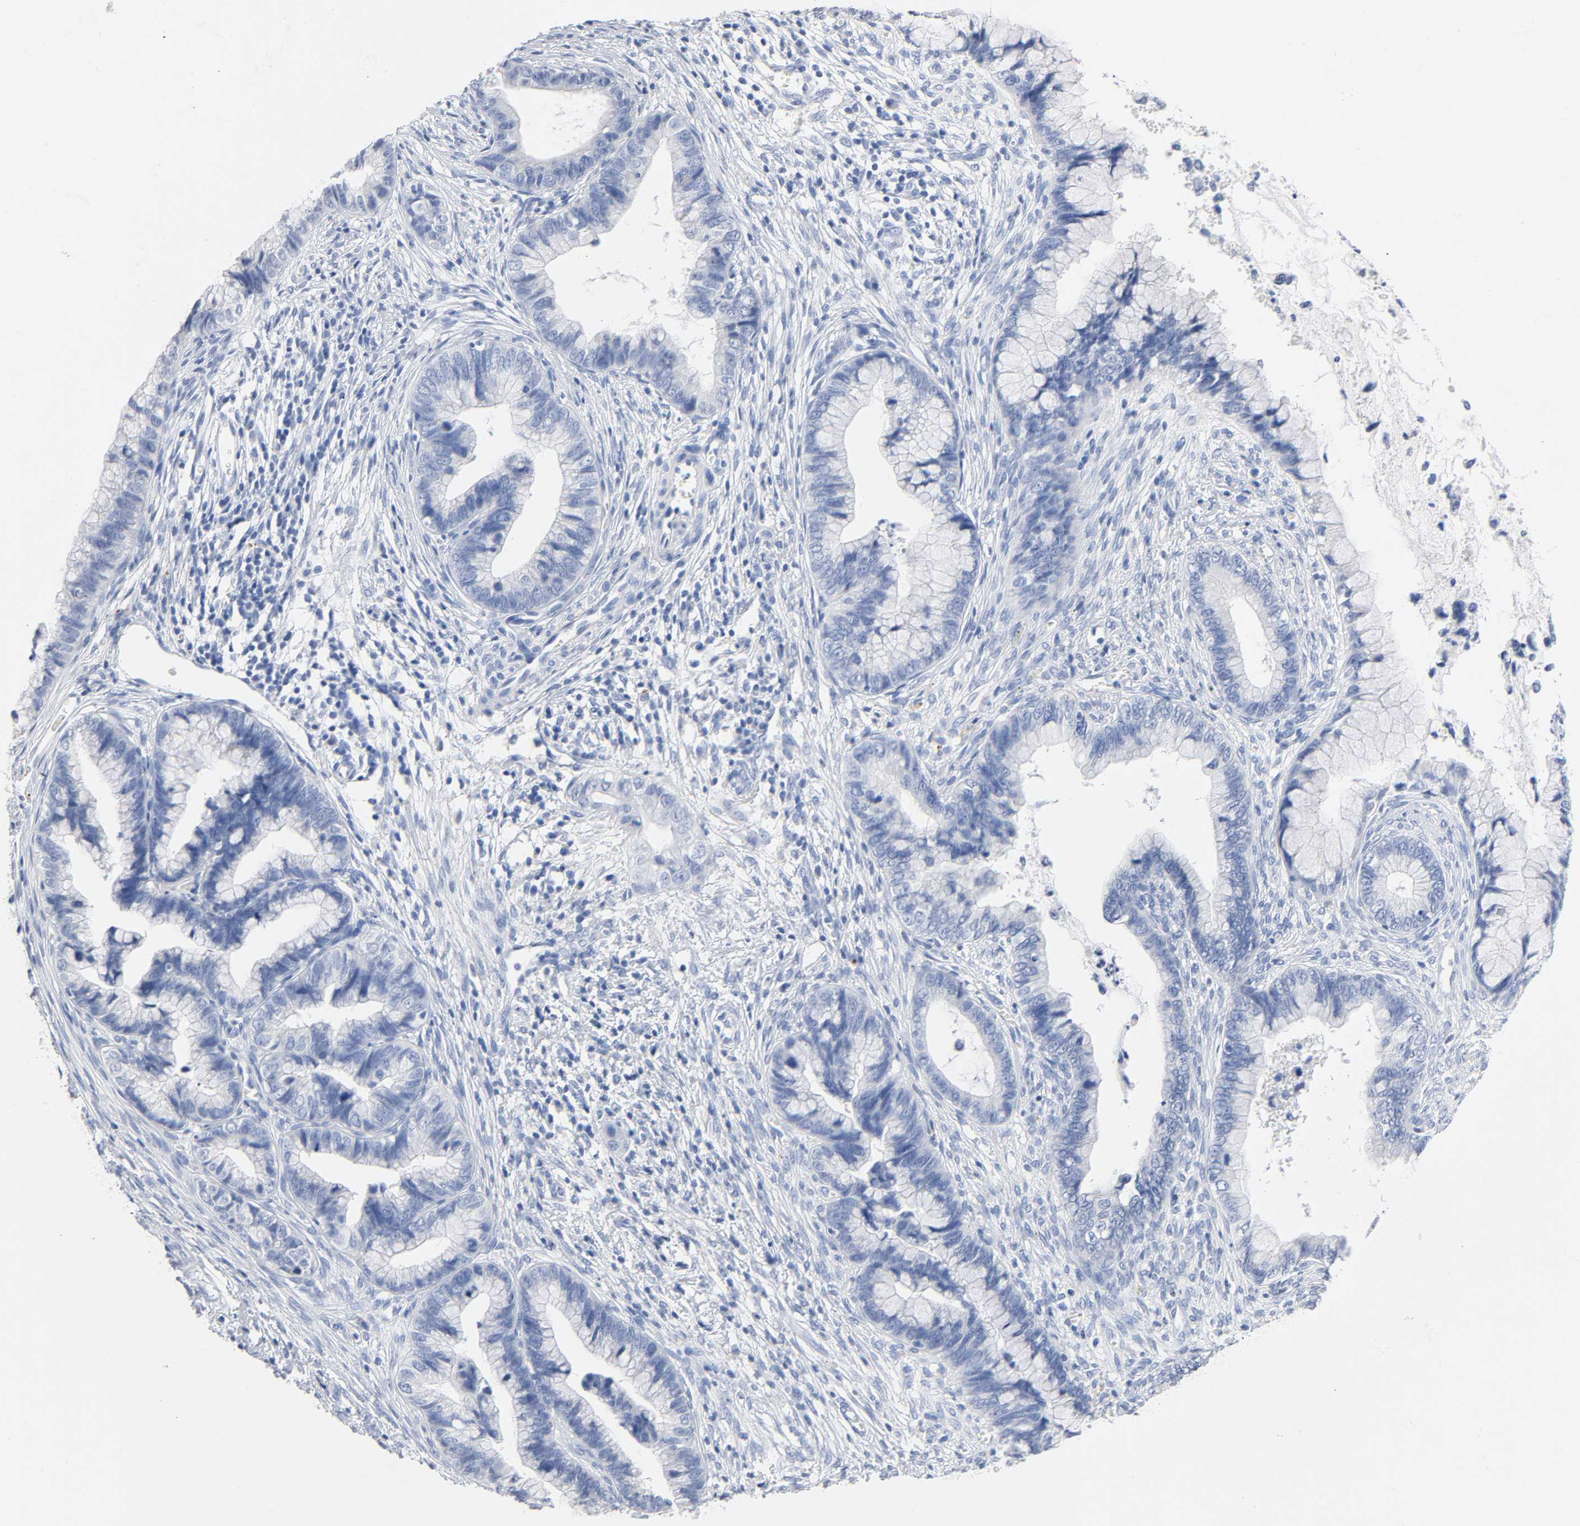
{"staining": {"intensity": "negative", "quantity": "none", "location": "none"}, "tissue": "cervical cancer", "cell_type": "Tumor cells", "image_type": "cancer", "snomed": [{"axis": "morphology", "description": "Adenocarcinoma, NOS"}, {"axis": "topography", "description": "Cervix"}], "caption": "The micrograph displays no significant positivity in tumor cells of cervical adenocarcinoma.", "gene": "ACP3", "patient": {"sex": "female", "age": 44}}